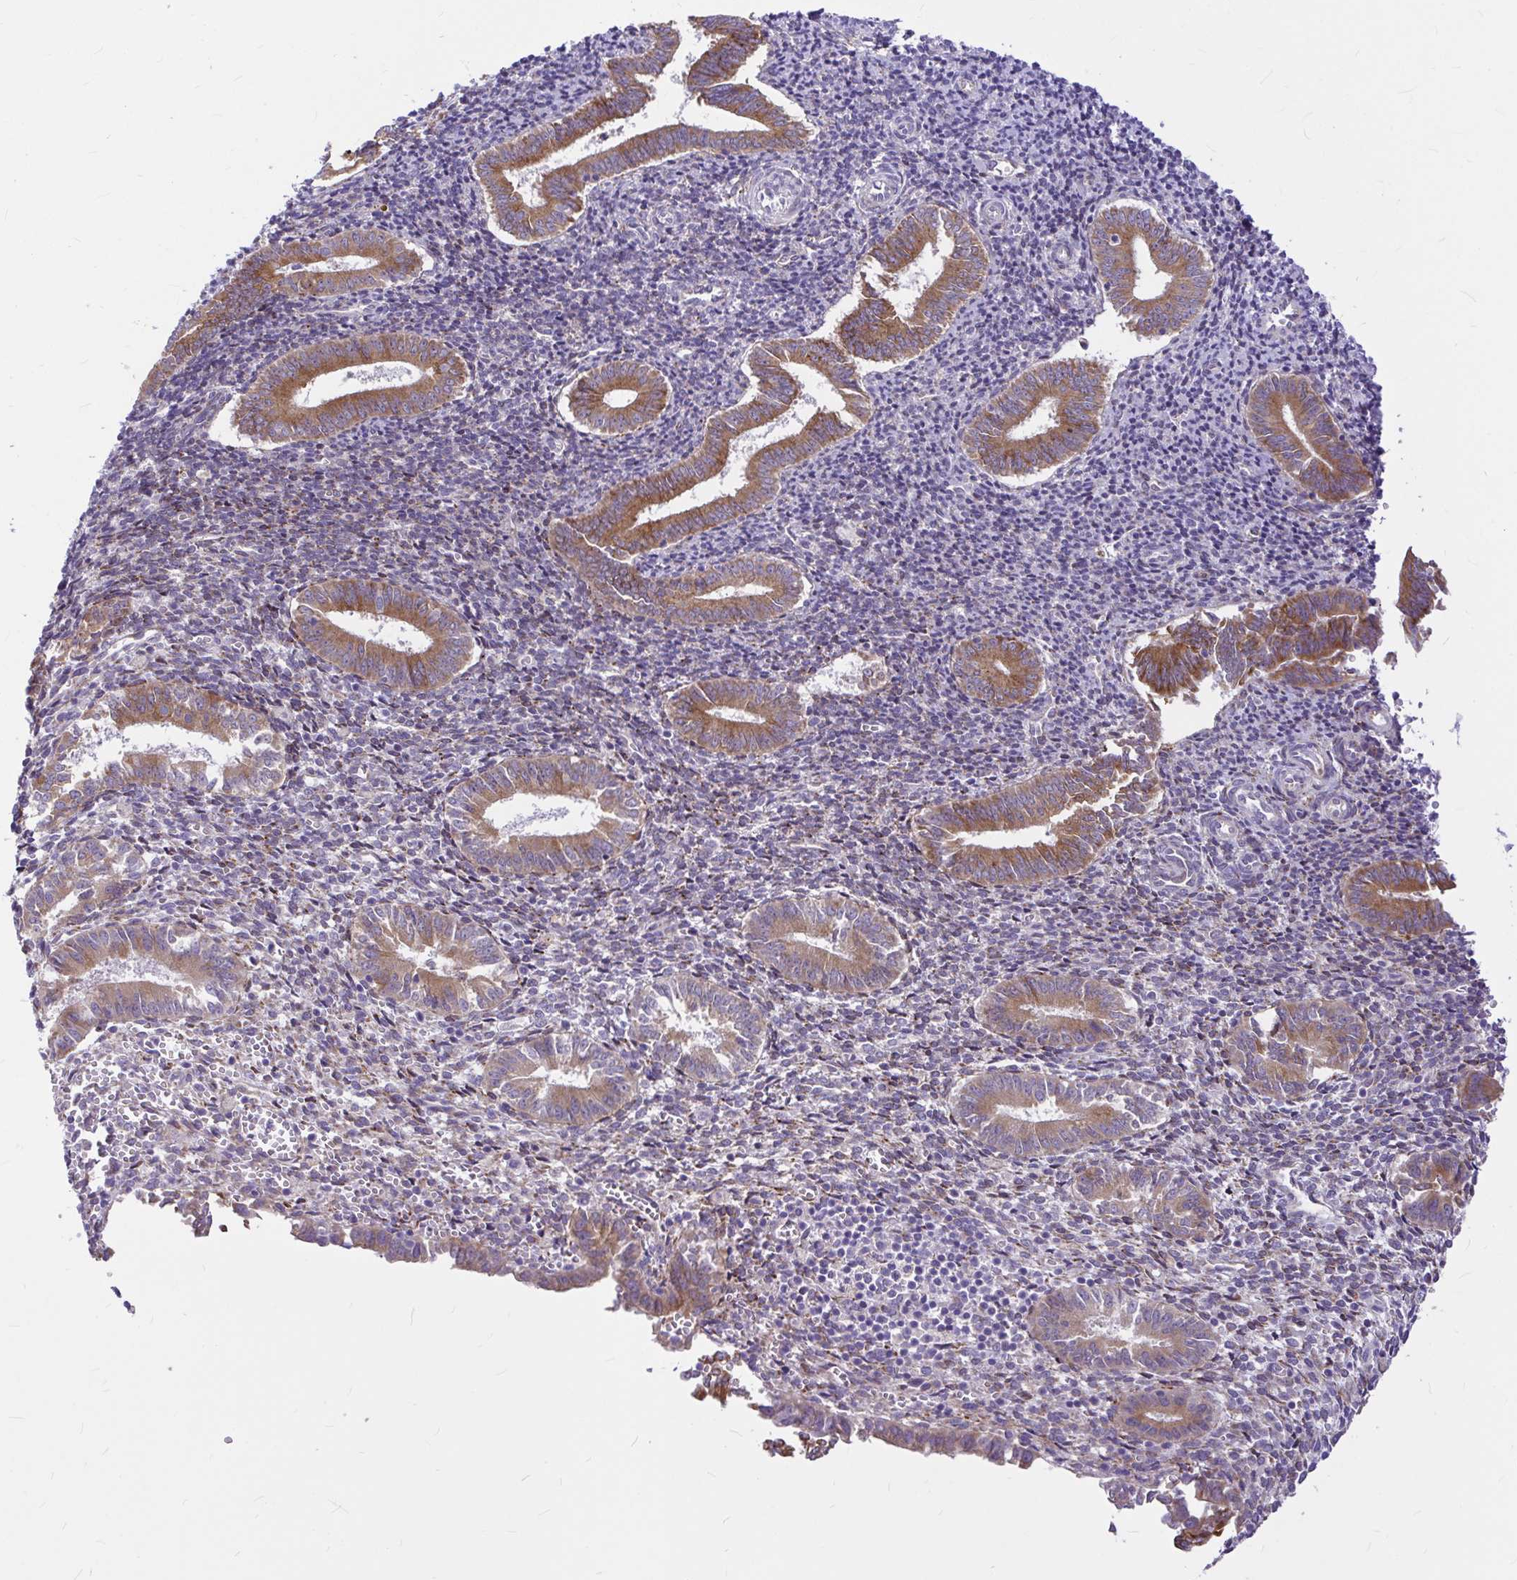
{"staining": {"intensity": "negative", "quantity": "none", "location": "none"}, "tissue": "endometrium", "cell_type": "Cells in endometrial stroma", "image_type": "normal", "snomed": [{"axis": "morphology", "description": "Normal tissue, NOS"}, {"axis": "topography", "description": "Endometrium"}], "caption": "Cells in endometrial stroma show no significant positivity in benign endometrium. (IHC, brightfield microscopy, high magnification).", "gene": "GABBR2", "patient": {"sex": "female", "age": 25}}